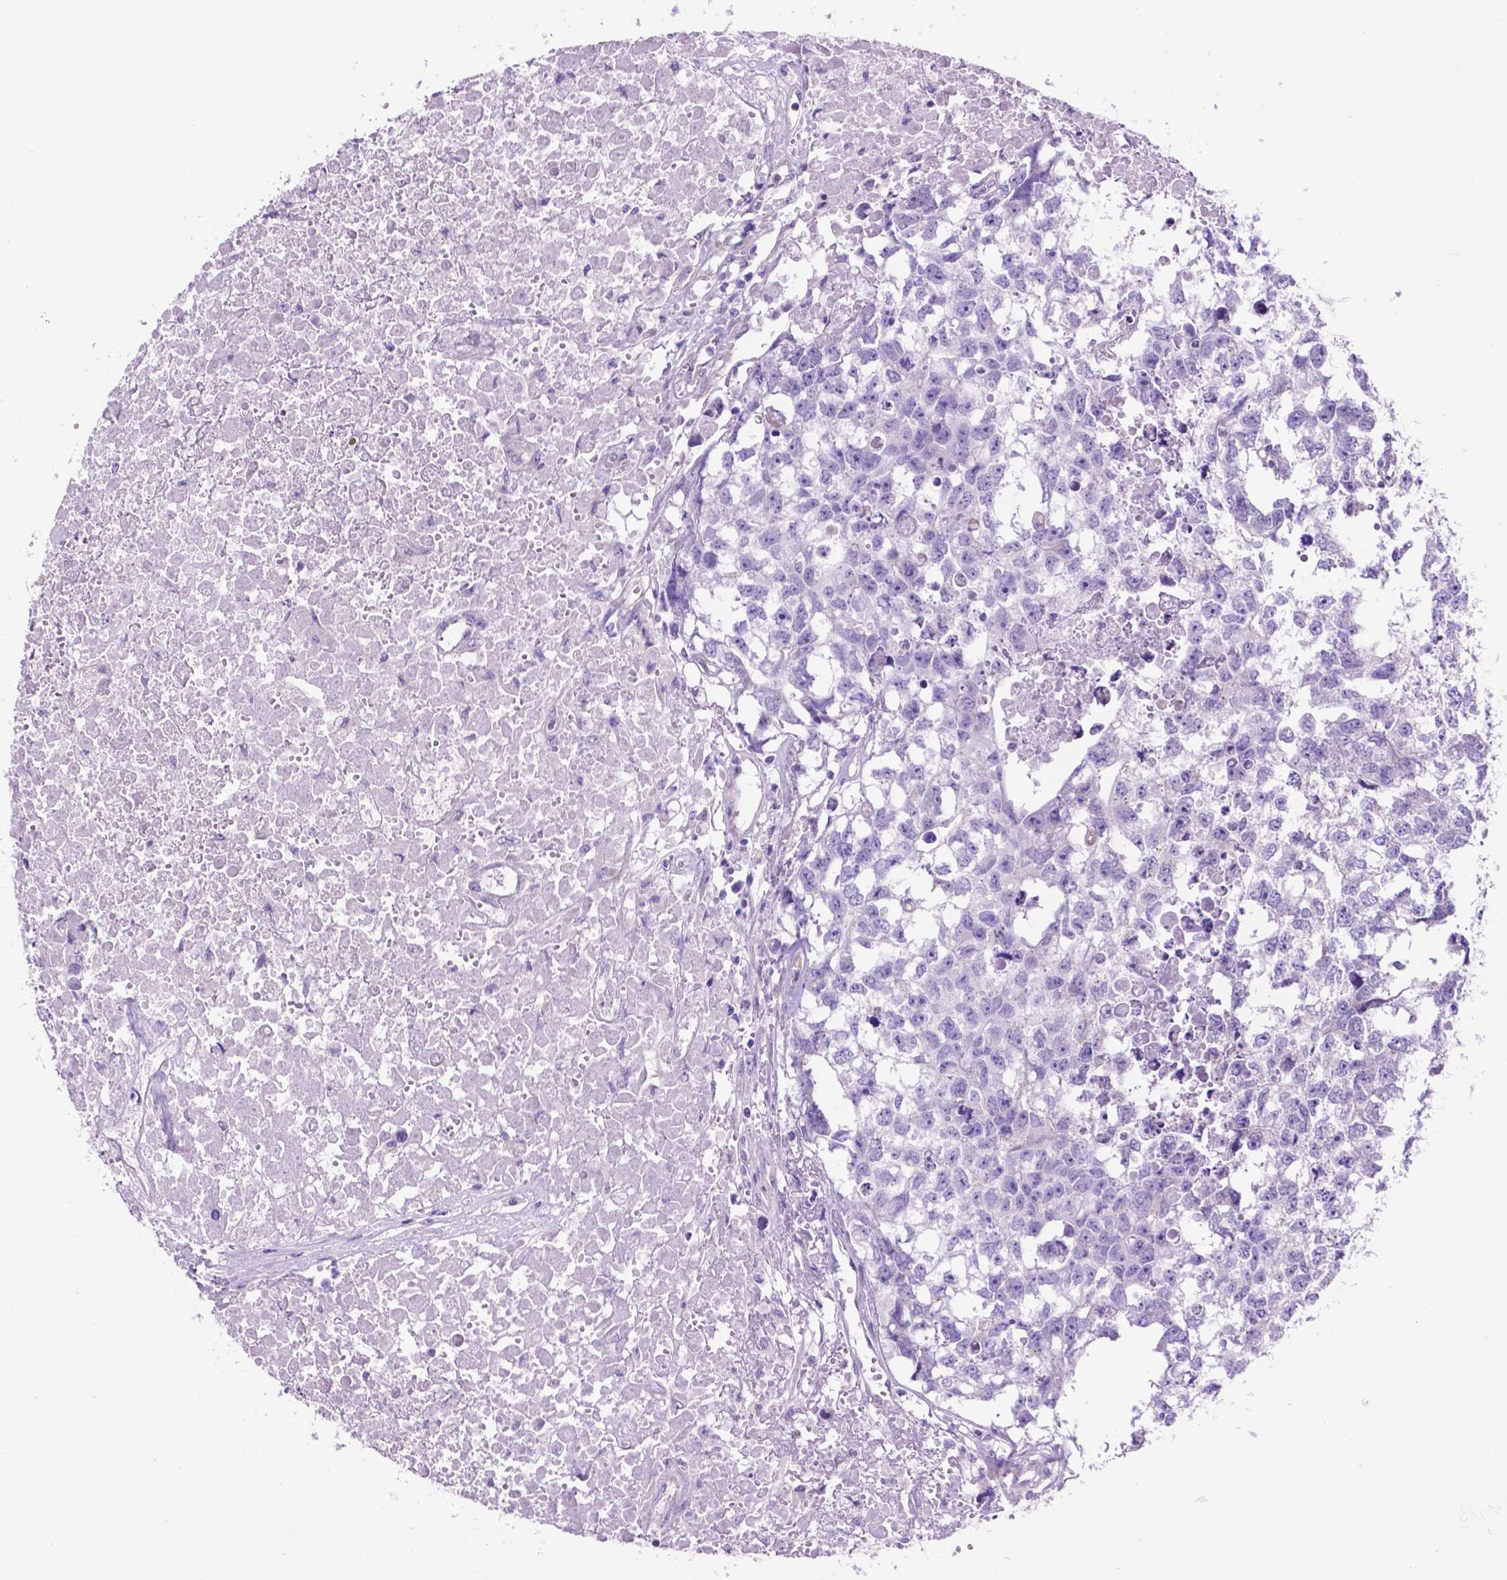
{"staining": {"intensity": "negative", "quantity": "none", "location": "none"}, "tissue": "testis cancer", "cell_type": "Tumor cells", "image_type": "cancer", "snomed": [{"axis": "morphology", "description": "Carcinoma, Embryonal, NOS"}, {"axis": "morphology", "description": "Teratoma, malignant, NOS"}, {"axis": "topography", "description": "Testis"}], "caption": "IHC image of neoplastic tissue: human testis embryonal carcinoma stained with DAB (3,3'-diaminobenzidine) demonstrates no significant protein staining in tumor cells.", "gene": "TMEM121B", "patient": {"sex": "male", "age": 44}}